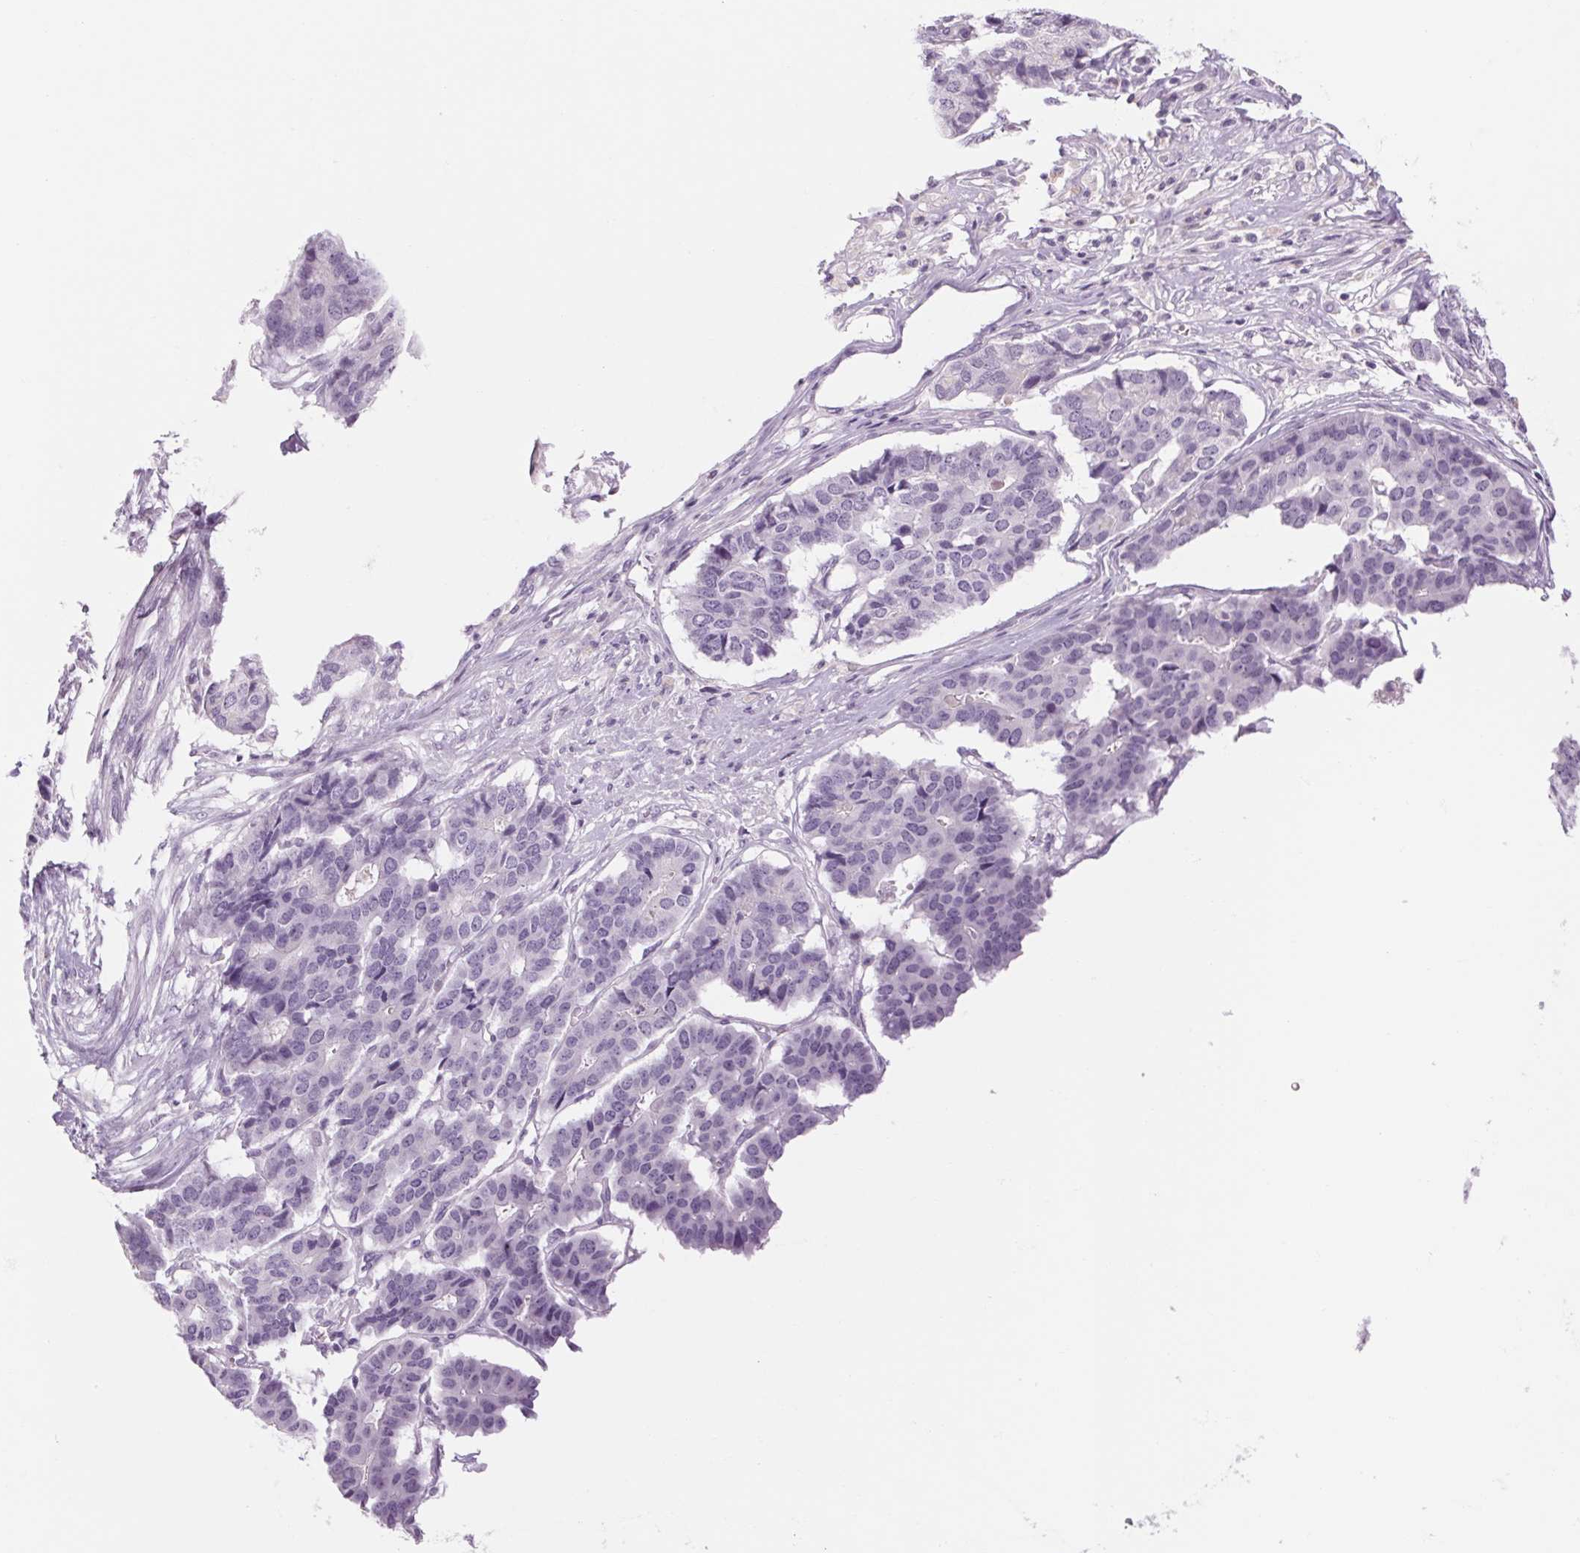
{"staining": {"intensity": "negative", "quantity": "none", "location": "none"}, "tissue": "pancreatic cancer", "cell_type": "Tumor cells", "image_type": "cancer", "snomed": [{"axis": "morphology", "description": "Adenocarcinoma, NOS"}, {"axis": "topography", "description": "Pancreas"}], "caption": "Histopathology image shows no protein expression in tumor cells of pancreatic cancer (adenocarcinoma) tissue.", "gene": "RPTN", "patient": {"sex": "male", "age": 50}}